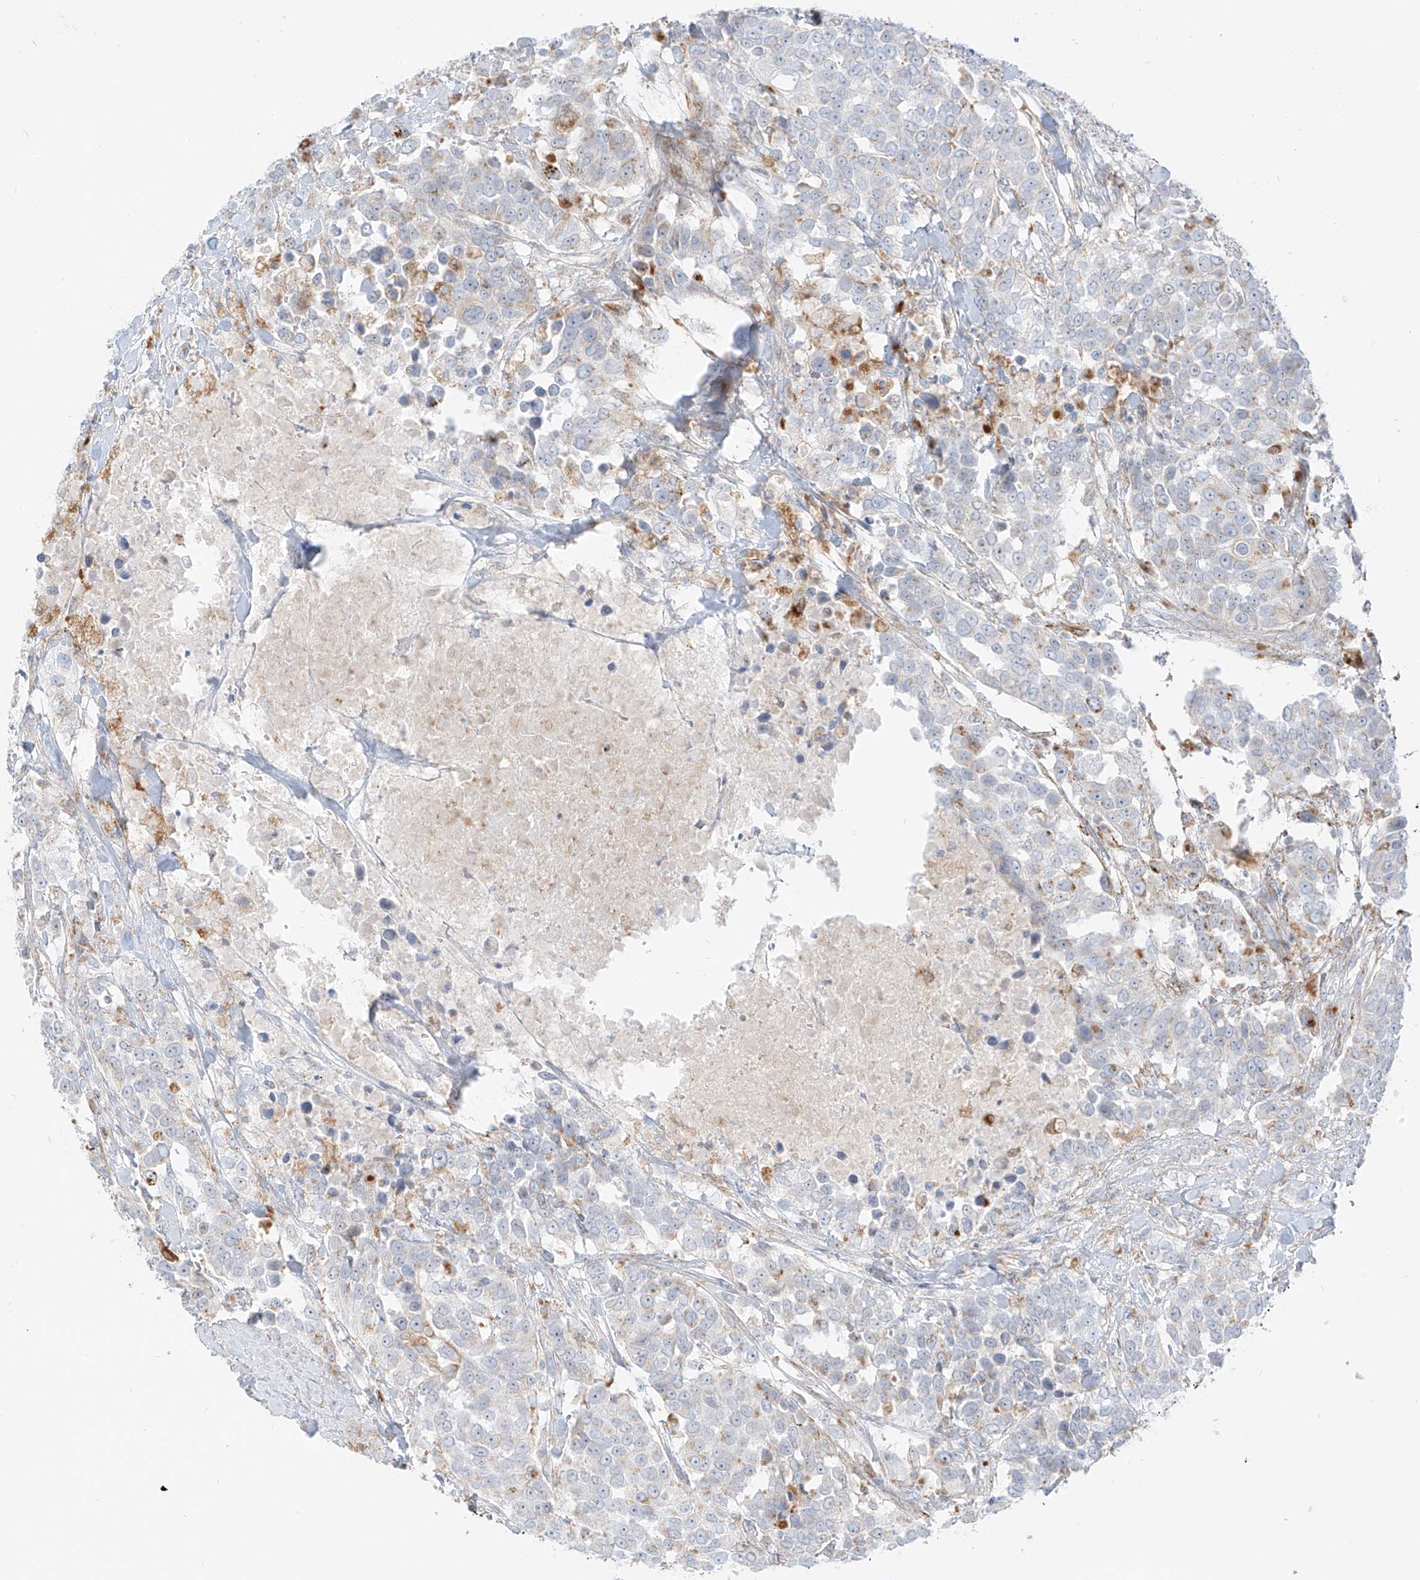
{"staining": {"intensity": "strong", "quantity": "<25%", "location": "cytoplasmic/membranous"}, "tissue": "urothelial cancer", "cell_type": "Tumor cells", "image_type": "cancer", "snomed": [{"axis": "morphology", "description": "Urothelial carcinoma, High grade"}, {"axis": "topography", "description": "Urinary bladder"}], "caption": "The immunohistochemical stain labels strong cytoplasmic/membranous expression in tumor cells of urothelial cancer tissue. (Stains: DAB (3,3'-diaminobenzidine) in brown, nuclei in blue, Microscopy: brightfield microscopy at high magnification).", "gene": "SLC35F6", "patient": {"sex": "female", "age": 80}}